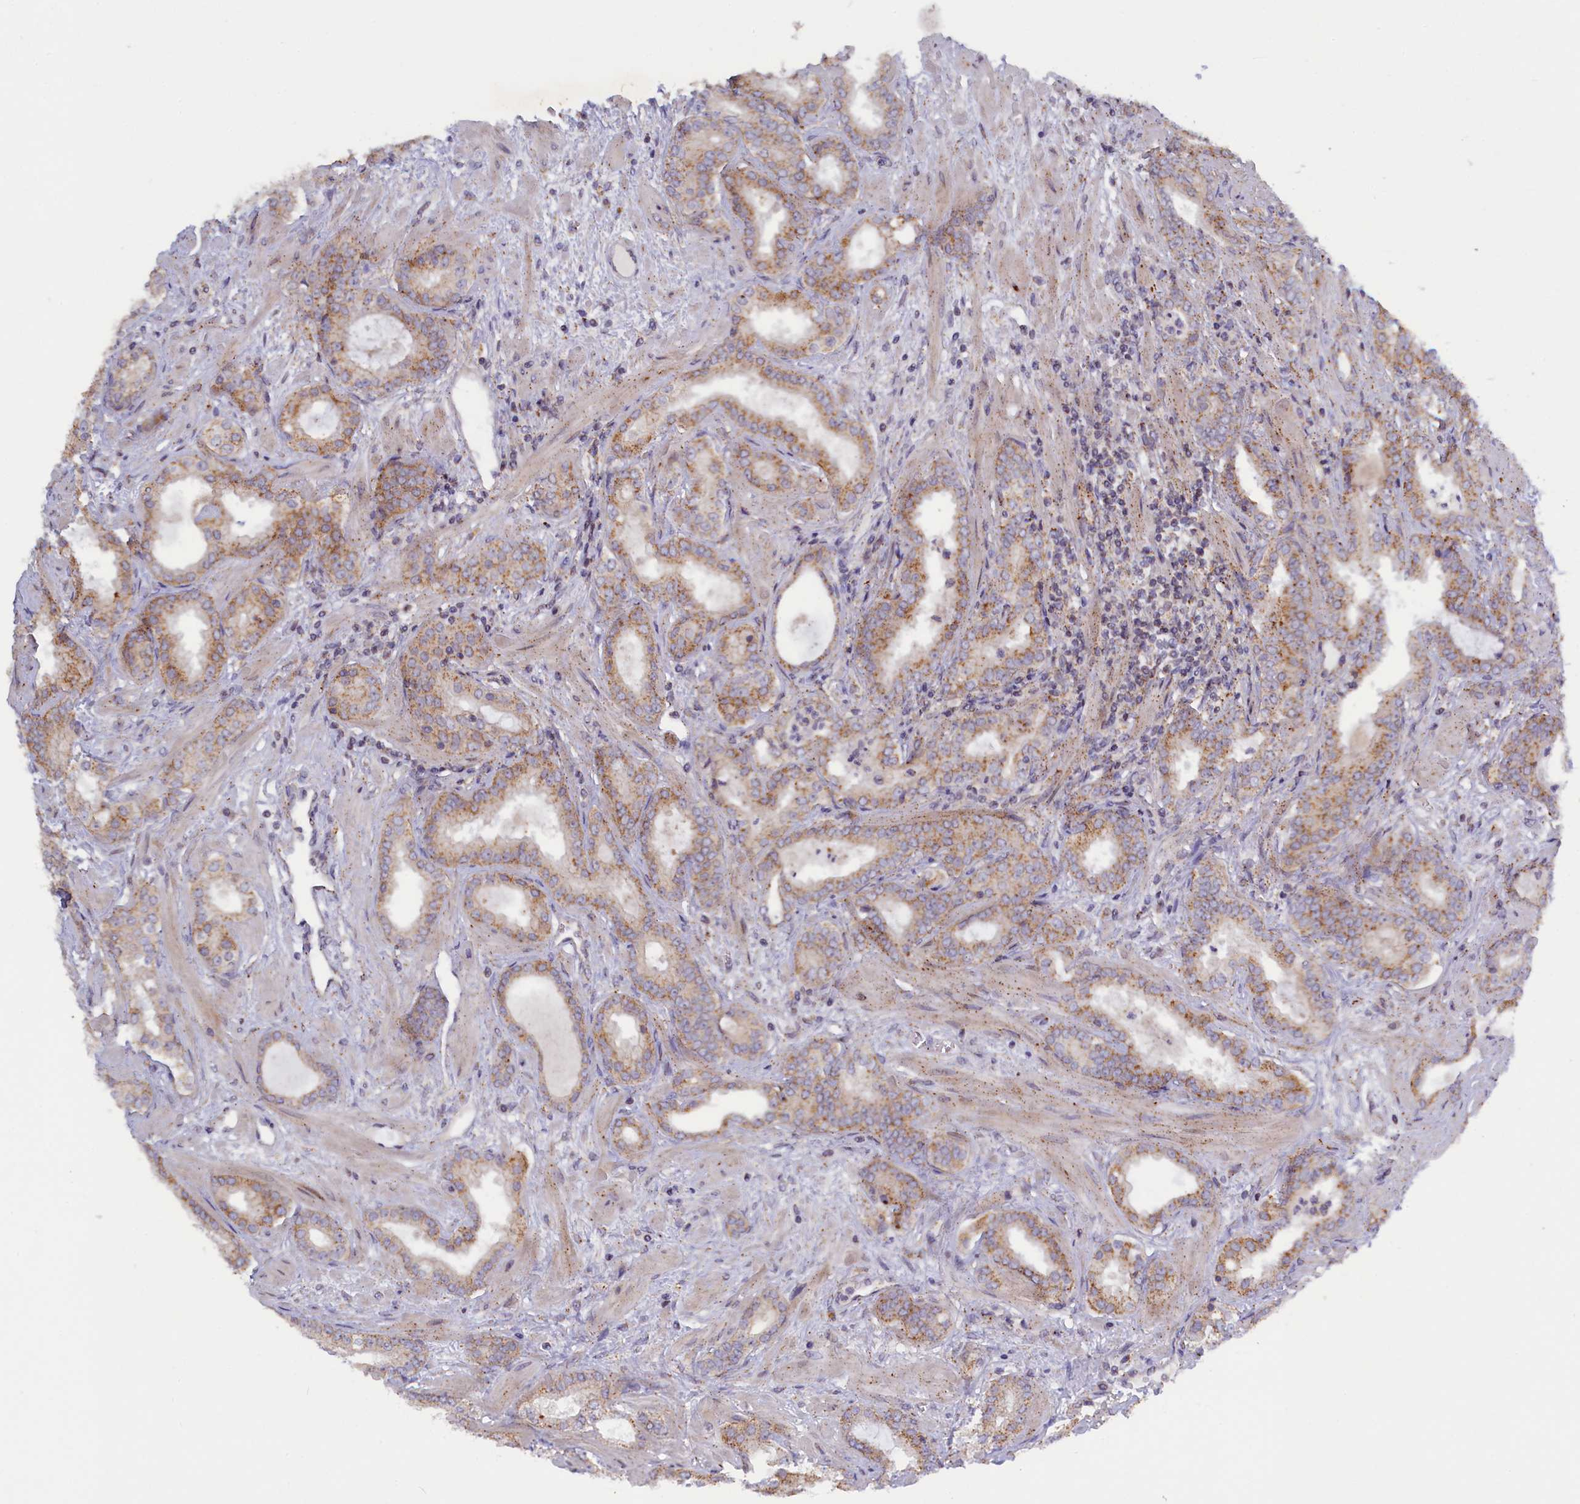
{"staining": {"intensity": "moderate", "quantity": ">75%", "location": "cytoplasmic/membranous"}, "tissue": "prostate cancer", "cell_type": "Tumor cells", "image_type": "cancer", "snomed": [{"axis": "morphology", "description": "Adenocarcinoma, High grade"}, {"axis": "topography", "description": "Prostate"}], "caption": "Prostate cancer (adenocarcinoma (high-grade)) stained for a protein exhibits moderate cytoplasmic/membranous positivity in tumor cells.", "gene": "HYKK", "patient": {"sex": "male", "age": 64}}